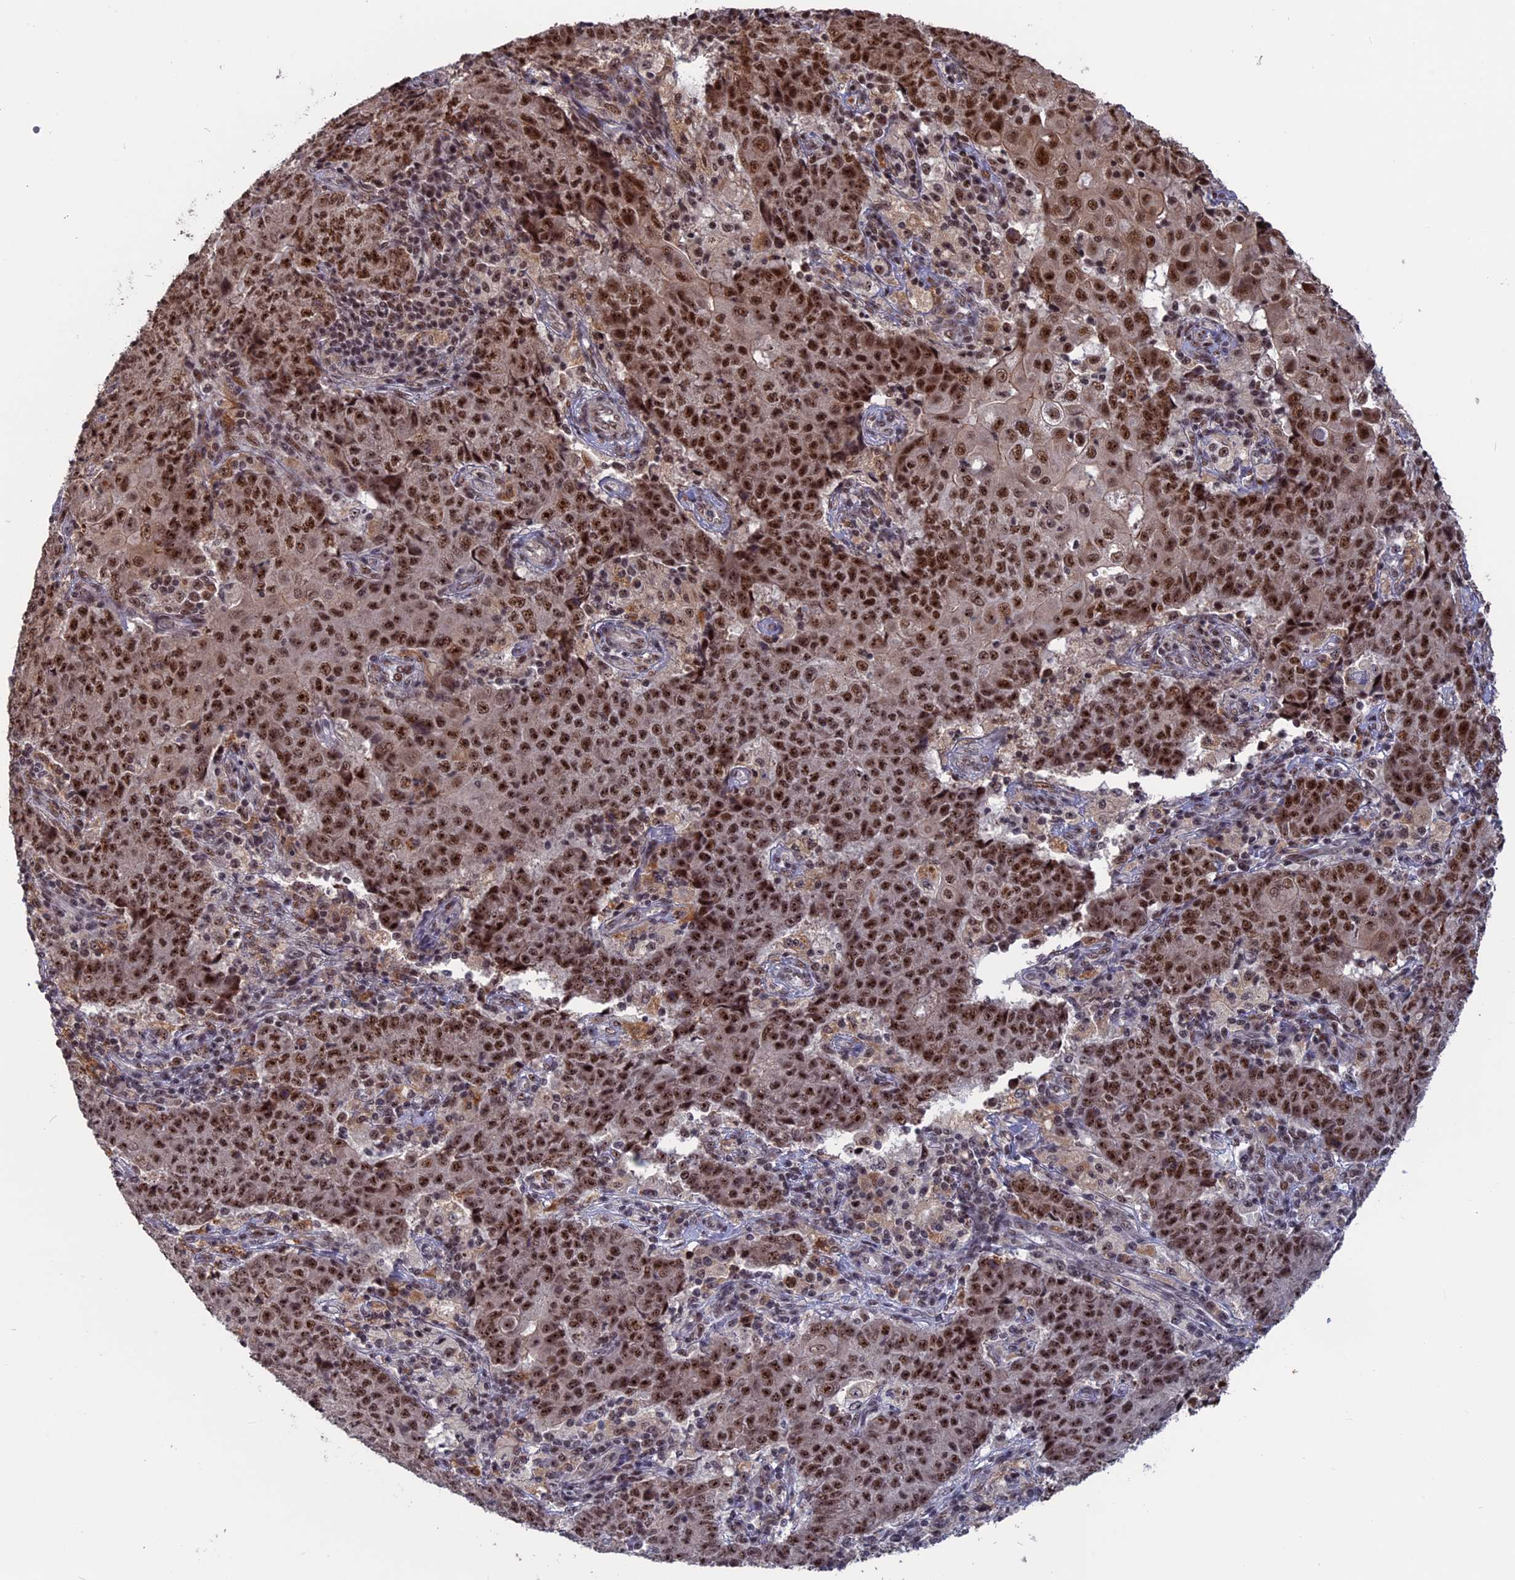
{"staining": {"intensity": "moderate", "quantity": ">75%", "location": "nuclear"}, "tissue": "ovarian cancer", "cell_type": "Tumor cells", "image_type": "cancer", "snomed": [{"axis": "morphology", "description": "Carcinoma, endometroid"}, {"axis": "topography", "description": "Ovary"}], "caption": "Ovarian endometroid carcinoma stained for a protein demonstrates moderate nuclear positivity in tumor cells.", "gene": "CACTIN", "patient": {"sex": "female", "age": 42}}